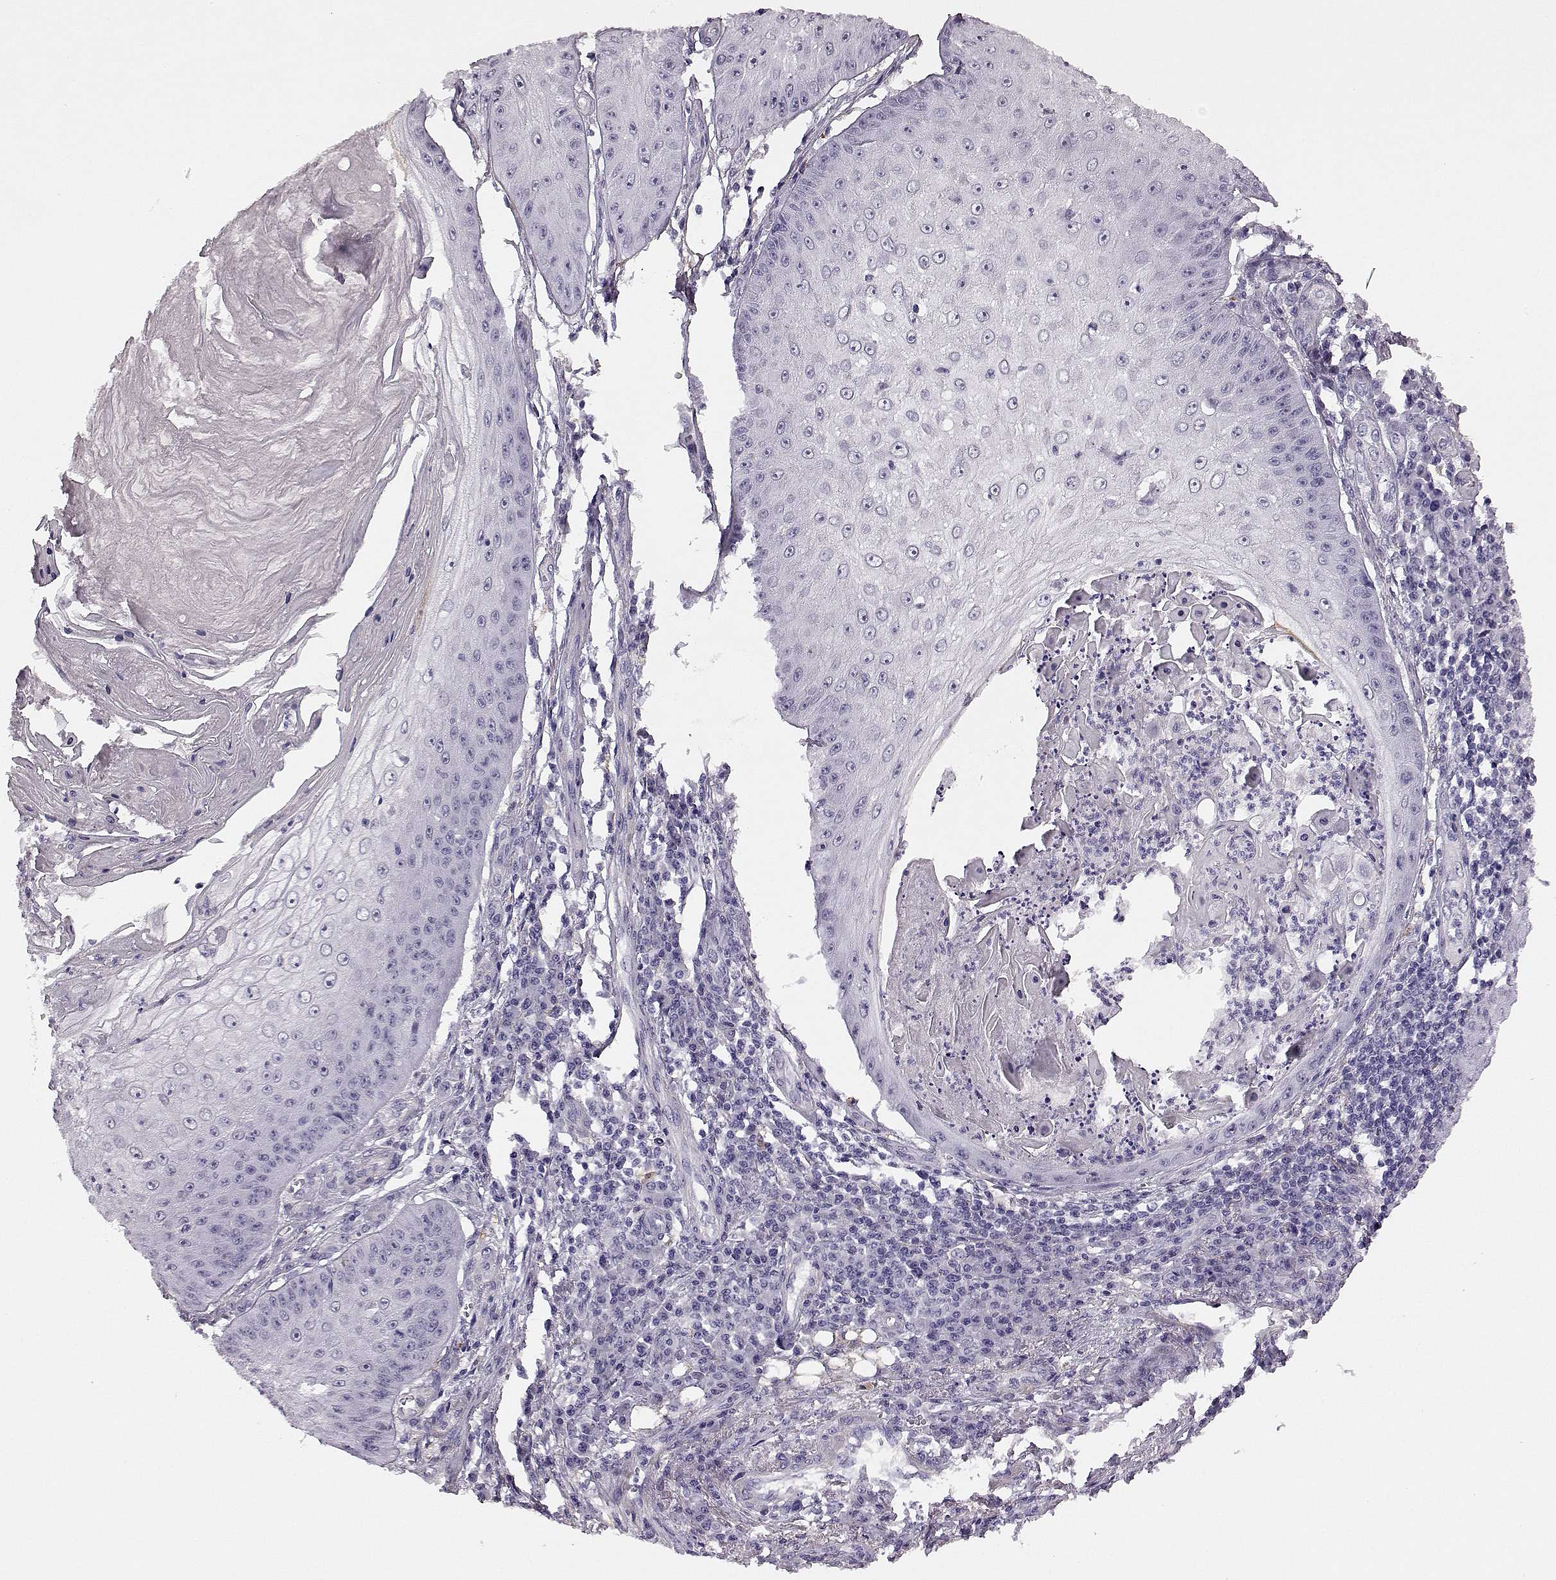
{"staining": {"intensity": "negative", "quantity": "none", "location": "none"}, "tissue": "skin cancer", "cell_type": "Tumor cells", "image_type": "cancer", "snomed": [{"axis": "morphology", "description": "Squamous cell carcinoma, NOS"}, {"axis": "topography", "description": "Skin"}], "caption": "Protein analysis of skin squamous cell carcinoma reveals no significant staining in tumor cells.", "gene": "TRIM69", "patient": {"sex": "male", "age": 70}}